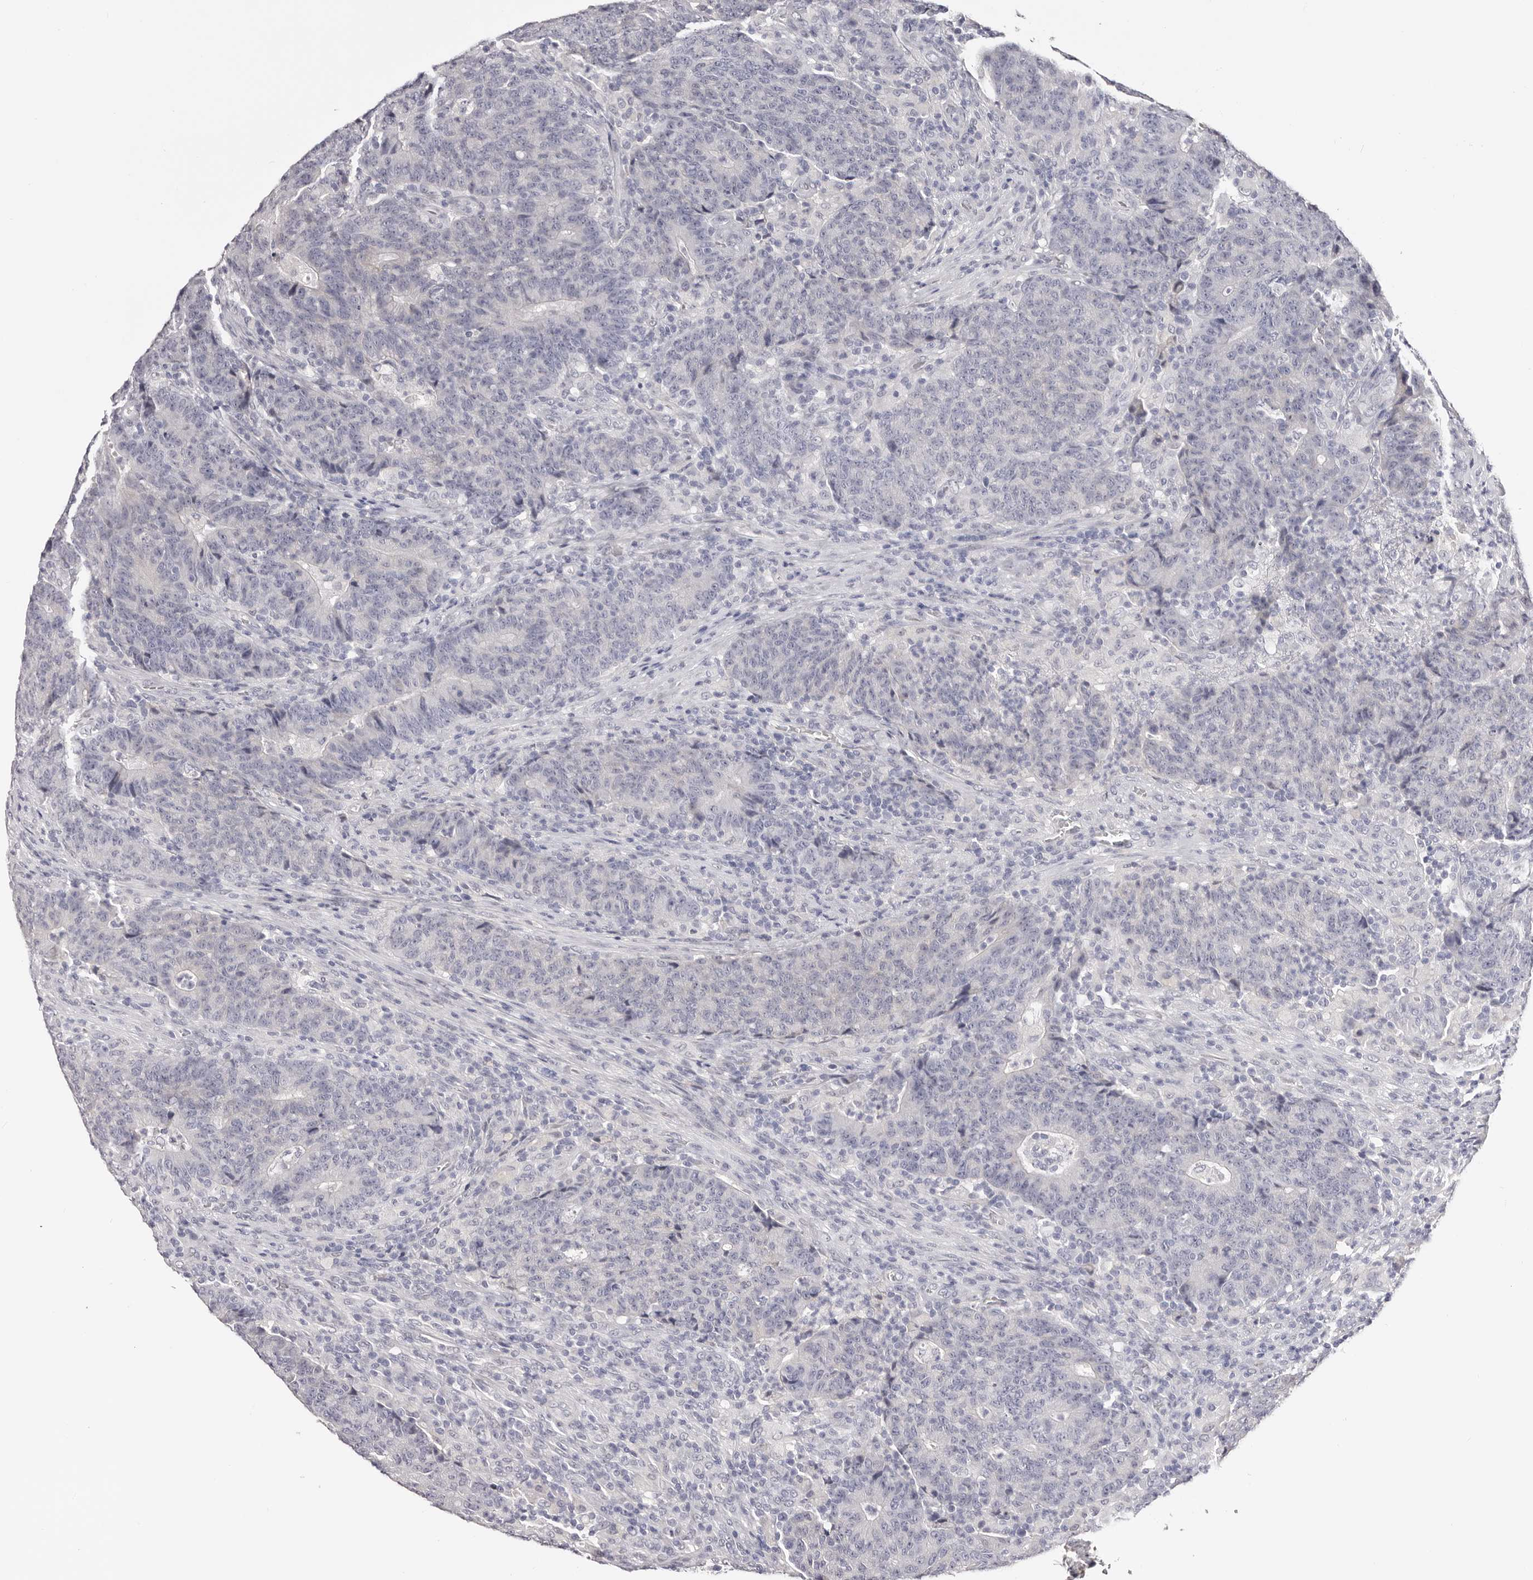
{"staining": {"intensity": "negative", "quantity": "none", "location": "none"}, "tissue": "colorectal cancer", "cell_type": "Tumor cells", "image_type": "cancer", "snomed": [{"axis": "morphology", "description": "Adenocarcinoma, NOS"}, {"axis": "topography", "description": "Colon"}], "caption": "There is no significant staining in tumor cells of adenocarcinoma (colorectal). Nuclei are stained in blue.", "gene": "AKNAD1", "patient": {"sex": "female", "age": 75}}